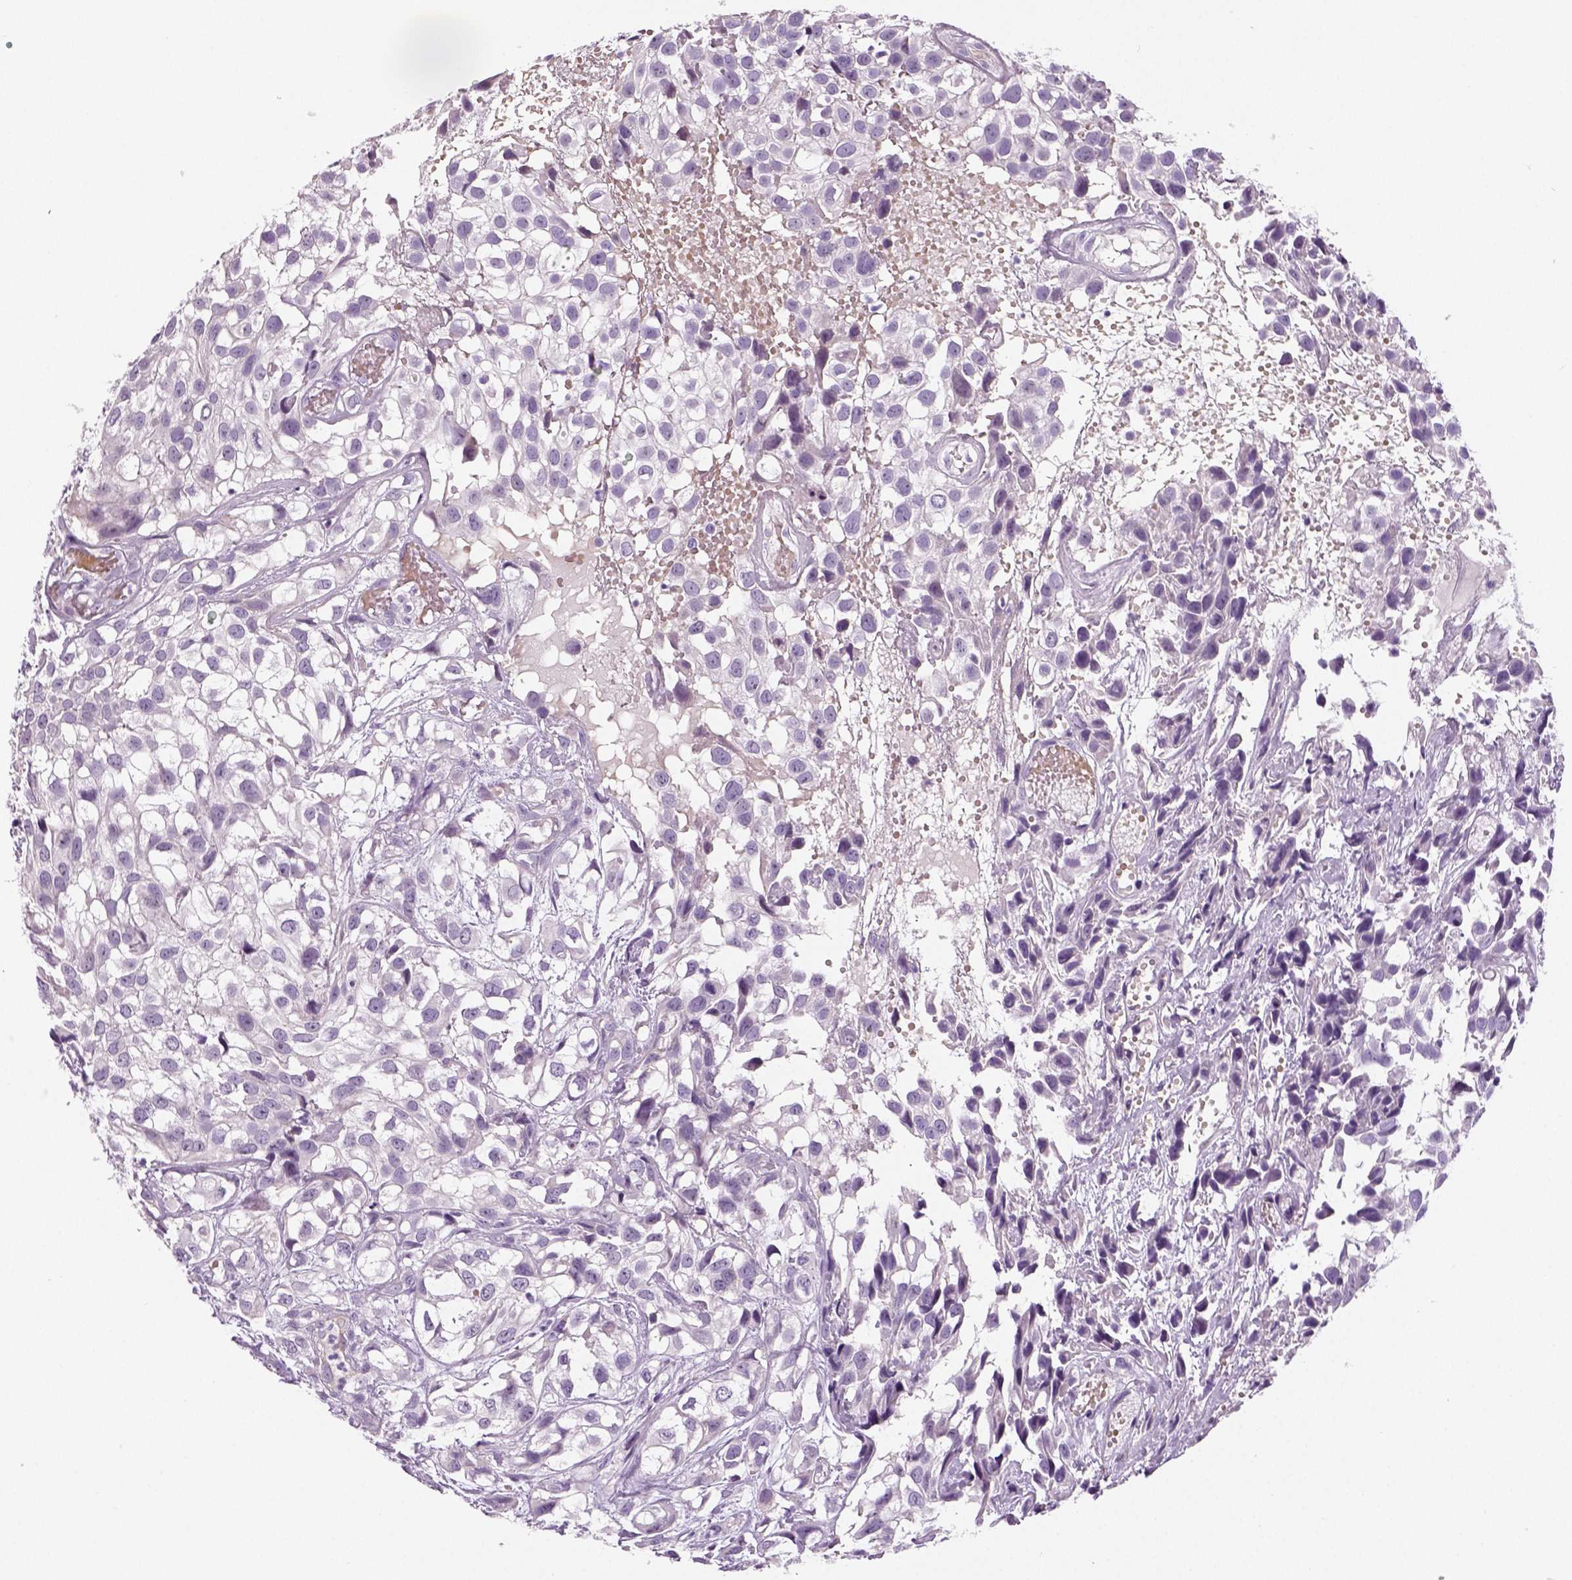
{"staining": {"intensity": "negative", "quantity": "none", "location": "none"}, "tissue": "urothelial cancer", "cell_type": "Tumor cells", "image_type": "cancer", "snomed": [{"axis": "morphology", "description": "Urothelial carcinoma, High grade"}, {"axis": "topography", "description": "Urinary bladder"}], "caption": "Immunohistochemical staining of urothelial cancer reveals no significant staining in tumor cells.", "gene": "TSPAN7", "patient": {"sex": "male", "age": 56}}